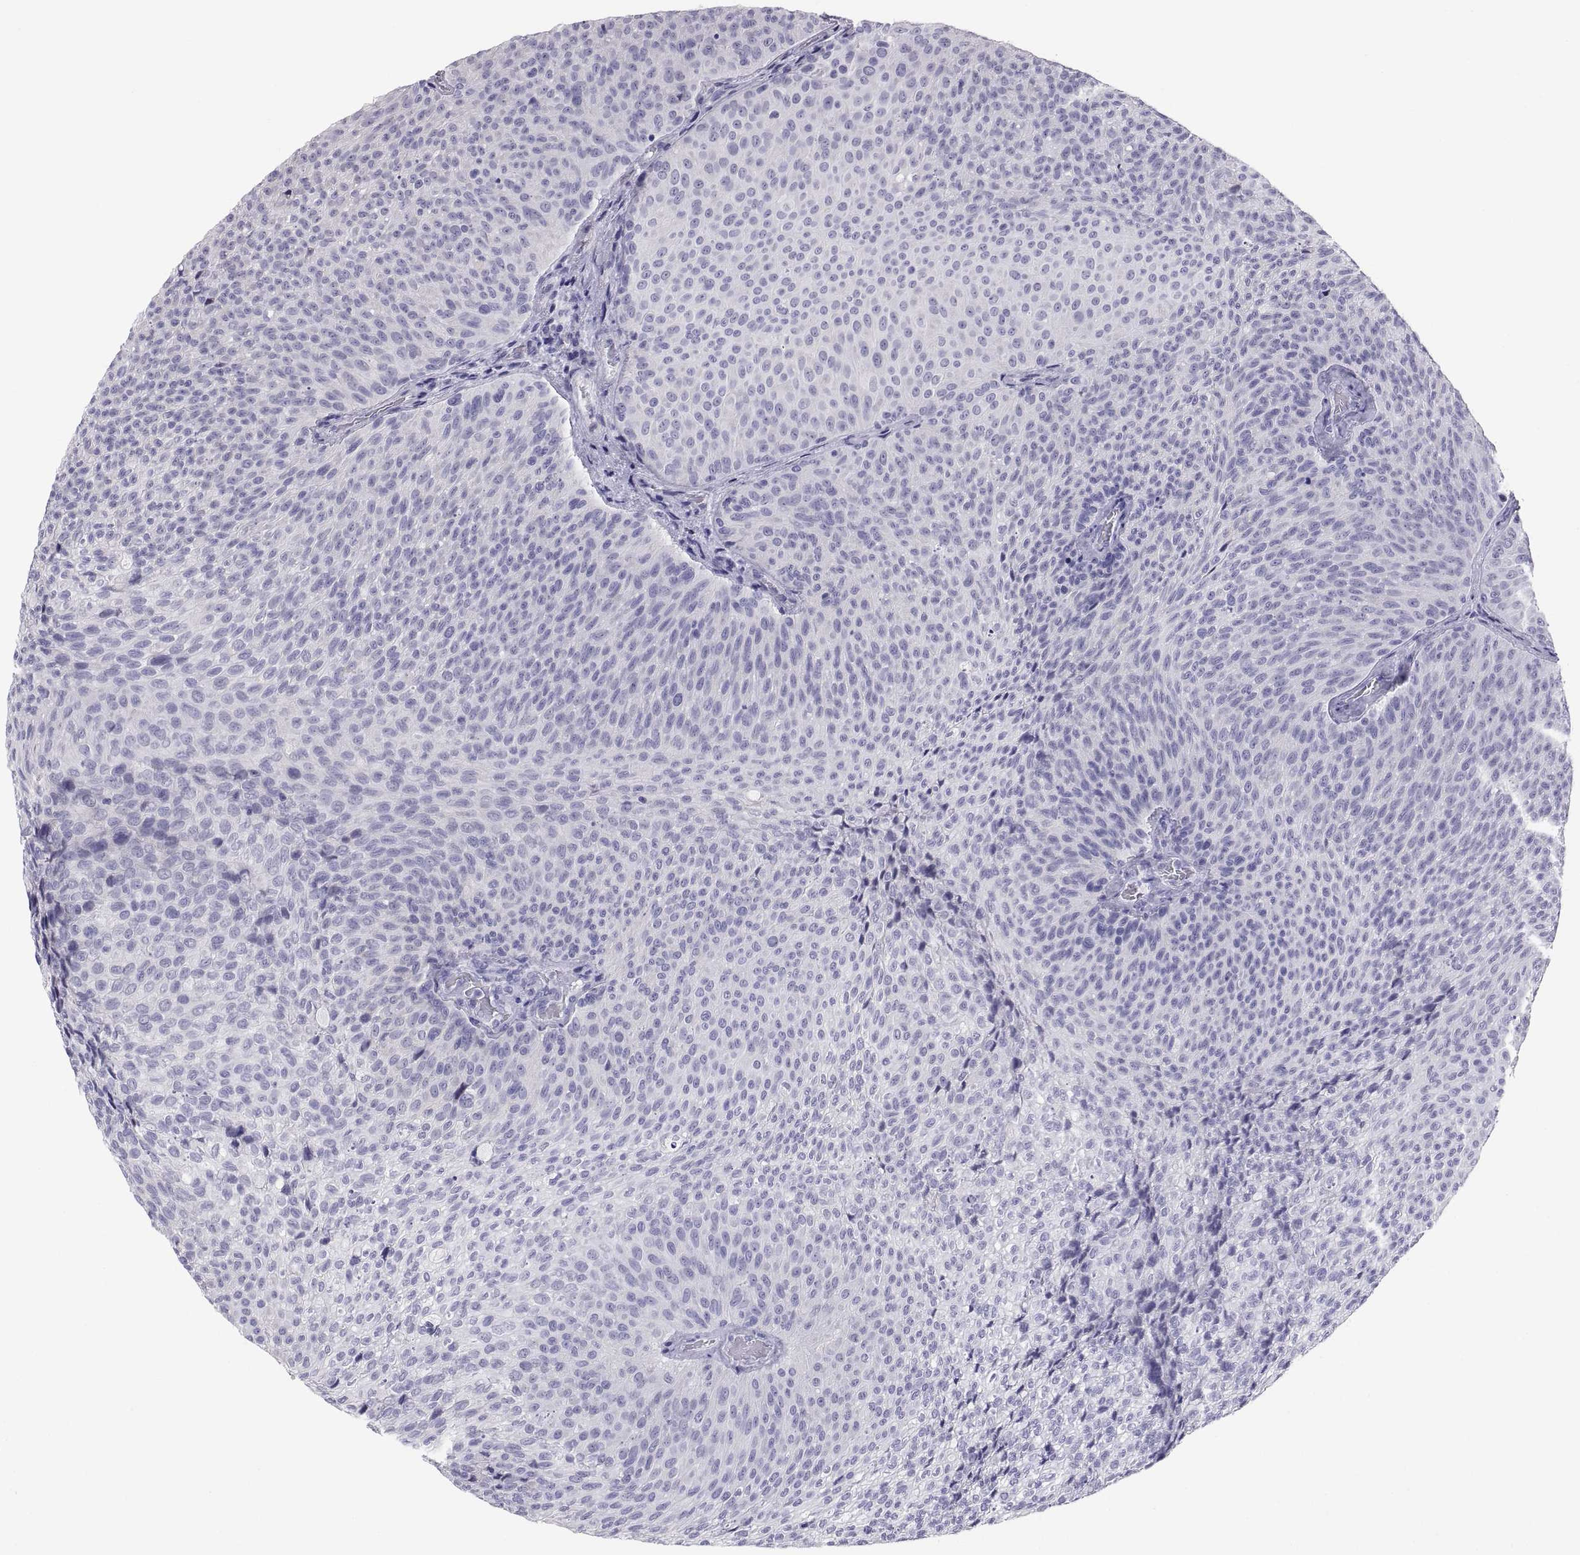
{"staining": {"intensity": "negative", "quantity": "none", "location": "none"}, "tissue": "urothelial cancer", "cell_type": "Tumor cells", "image_type": "cancer", "snomed": [{"axis": "morphology", "description": "Urothelial carcinoma, Low grade"}, {"axis": "topography", "description": "Urinary bladder"}], "caption": "Urothelial cancer was stained to show a protein in brown. There is no significant expression in tumor cells. The staining is performed using DAB brown chromogen with nuclei counter-stained in using hematoxylin.", "gene": "FAM170A", "patient": {"sex": "male", "age": 78}}